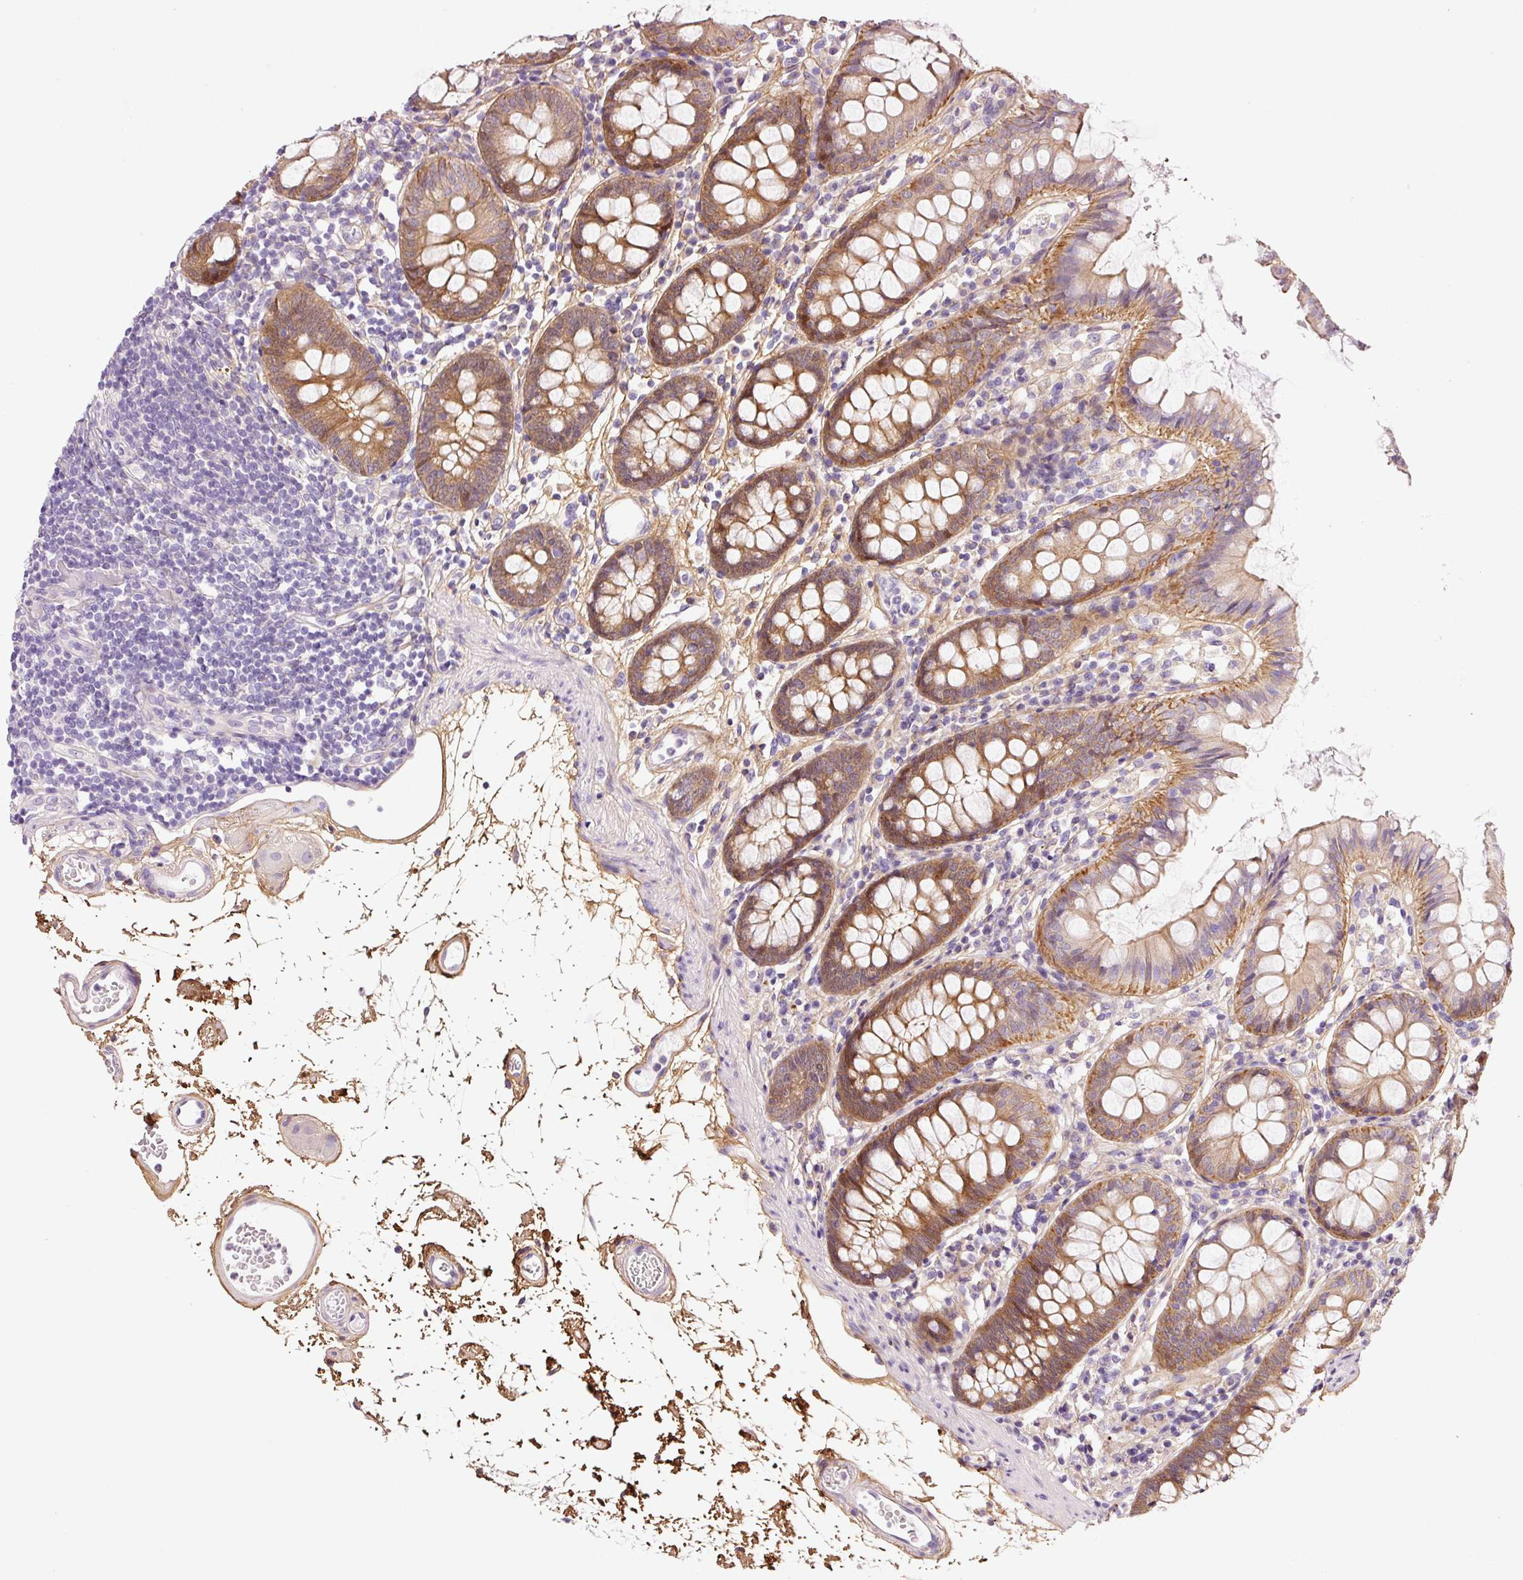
{"staining": {"intensity": "moderate", "quantity": "<25%", "location": "cytoplasmic/membranous"}, "tissue": "colon", "cell_type": "Endothelial cells", "image_type": "normal", "snomed": [{"axis": "morphology", "description": "Normal tissue, NOS"}, {"axis": "topography", "description": "Colon"}], "caption": "Protein expression analysis of normal human colon reveals moderate cytoplasmic/membranous expression in approximately <25% of endothelial cells. Nuclei are stained in blue.", "gene": "SOS2", "patient": {"sex": "female", "age": 84}}